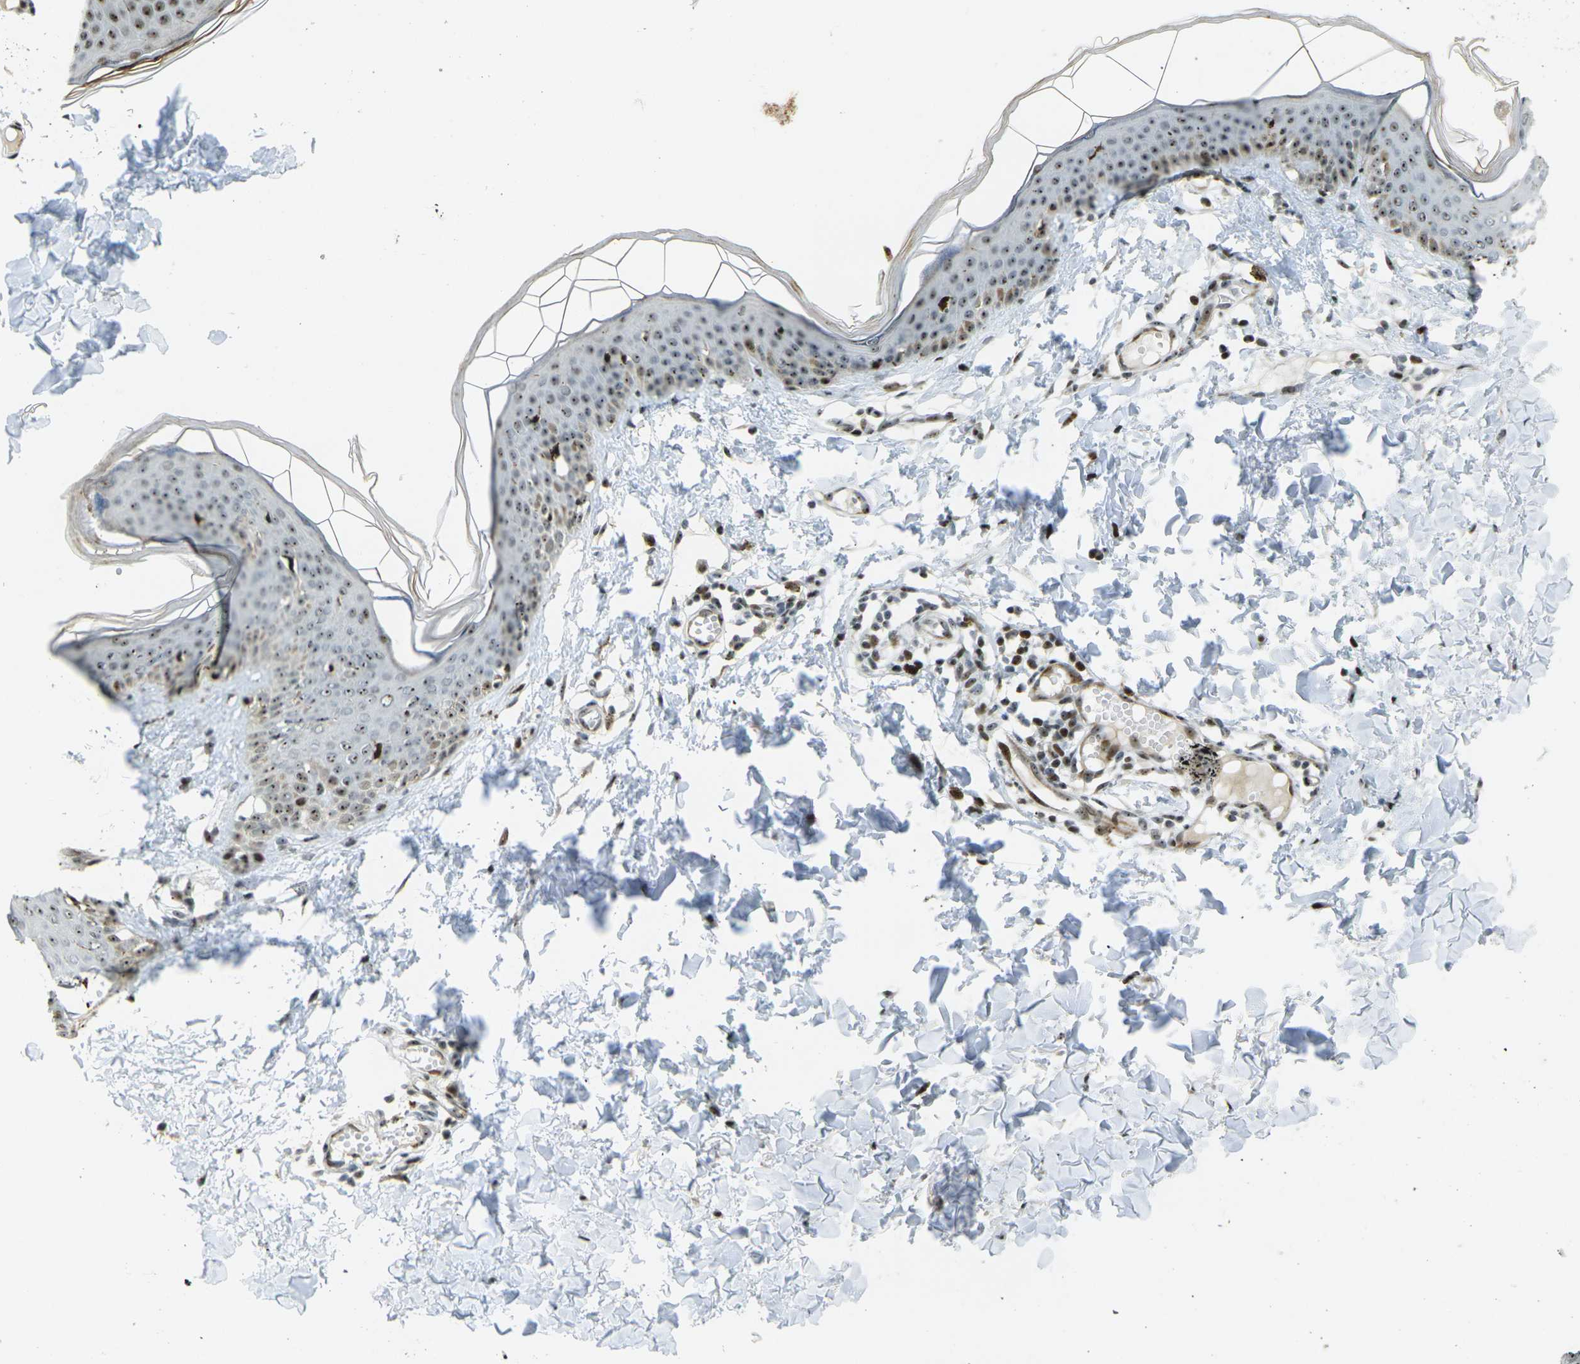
{"staining": {"intensity": "negative", "quantity": "none", "location": "none"}, "tissue": "skin", "cell_type": "Fibroblasts", "image_type": "normal", "snomed": [{"axis": "morphology", "description": "Normal tissue, NOS"}, {"axis": "topography", "description": "Skin"}], "caption": "DAB immunohistochemical staining of benign skin exhibits no significant expression in fibroblasts.", "gene": "UBE2C", "patient": {"sex": "female", "age": 17}}